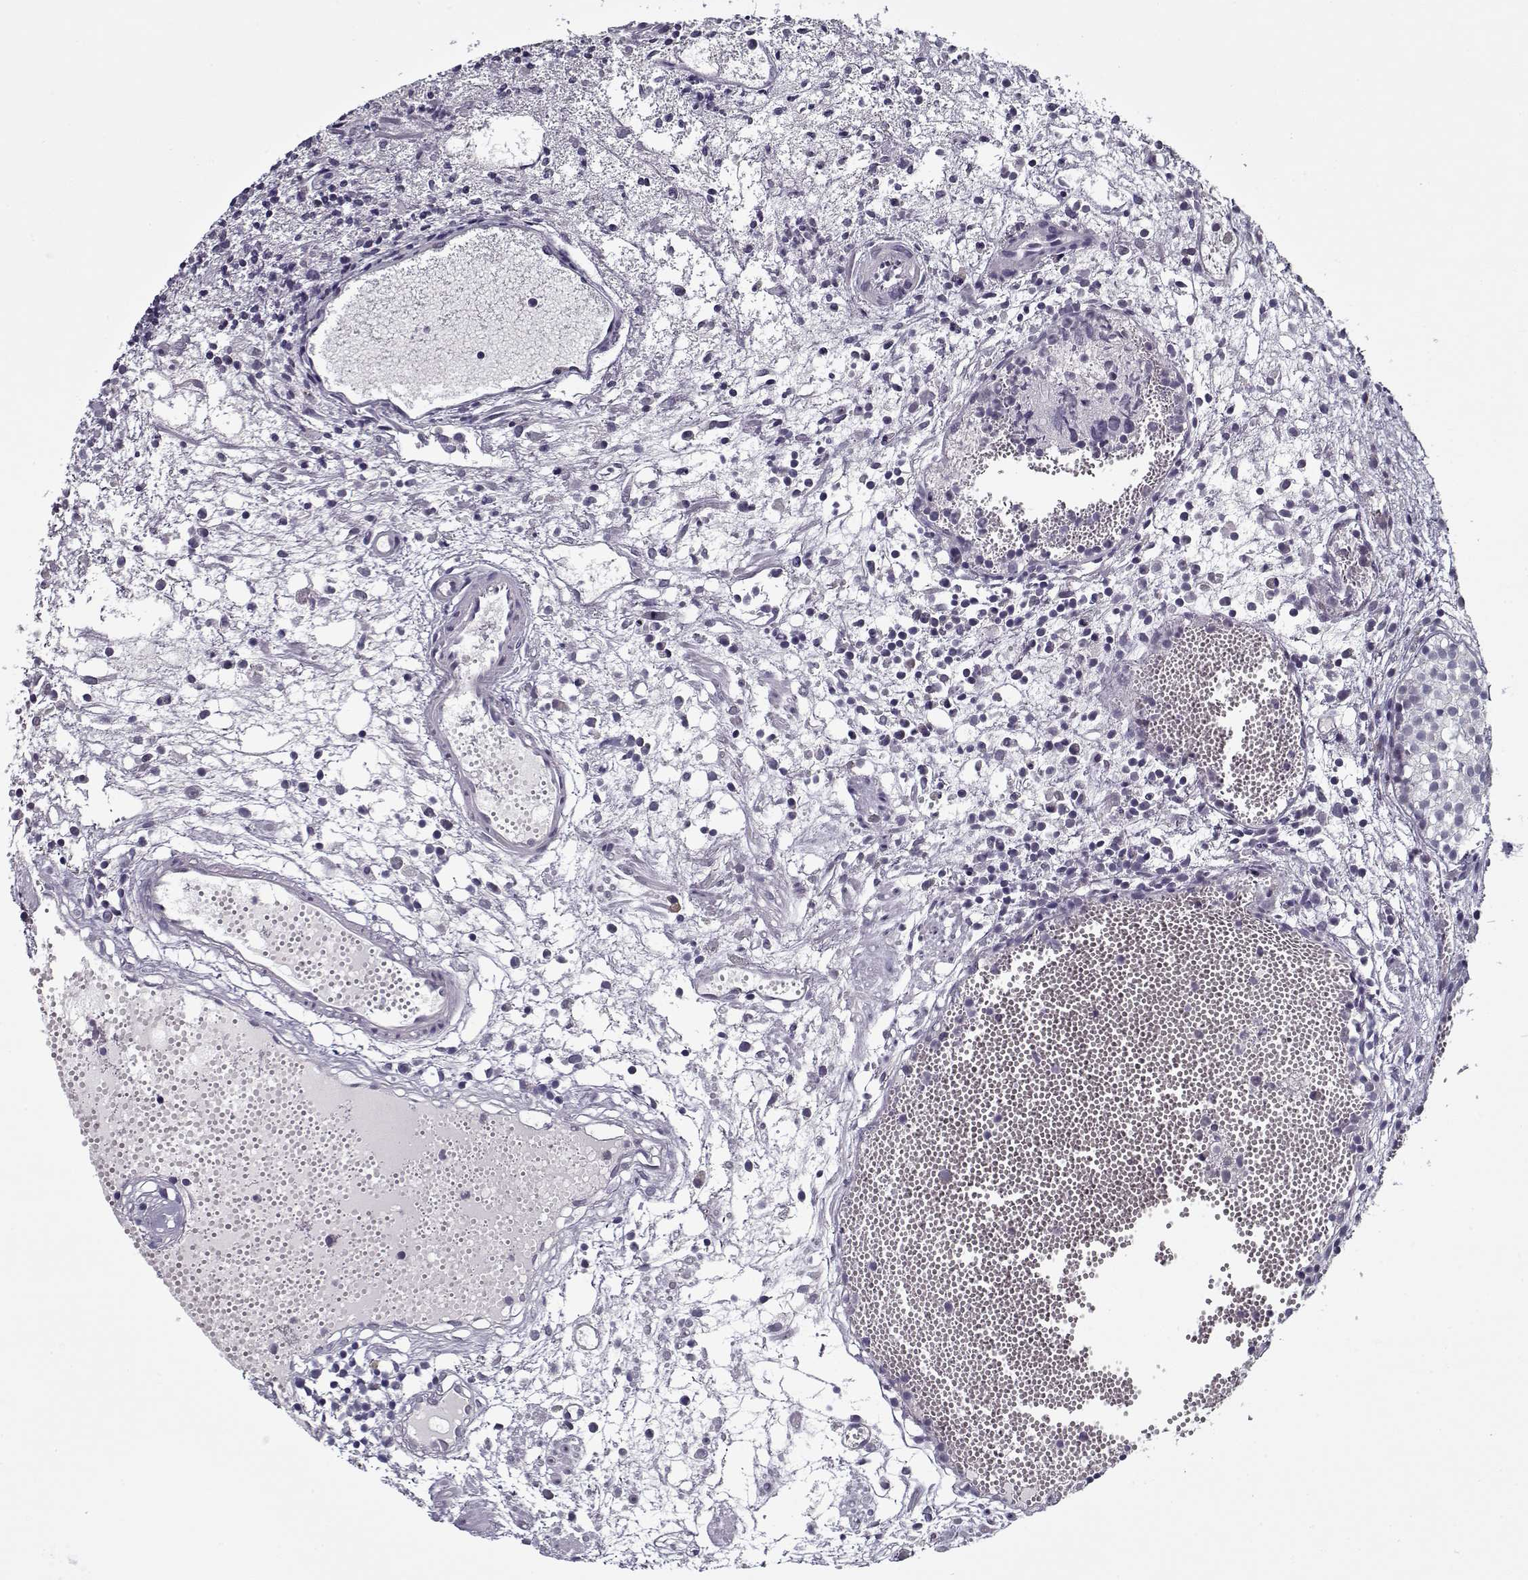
{"staining": {"intensity": "negative", "quantity": "none", "location": "none"}, "tissue": "urothelial cancer", "cell_type": "Tumor cells", "image_type": "cancer", "snomed": [{"axis": "morphology", "description": "Urothelial carcinoma, Low grade"}, {"axis": "topography", "description": "Urinary bladder"}], "caption": "An immunohistochemistry histopathology image of urothelial carcinoma (low-grade) is shown. There is no staining in tumor cells of urothelial carcinoma (low-grade).", "gene": "SEC16B", "patient": {"sex": "male", "age": 79}}